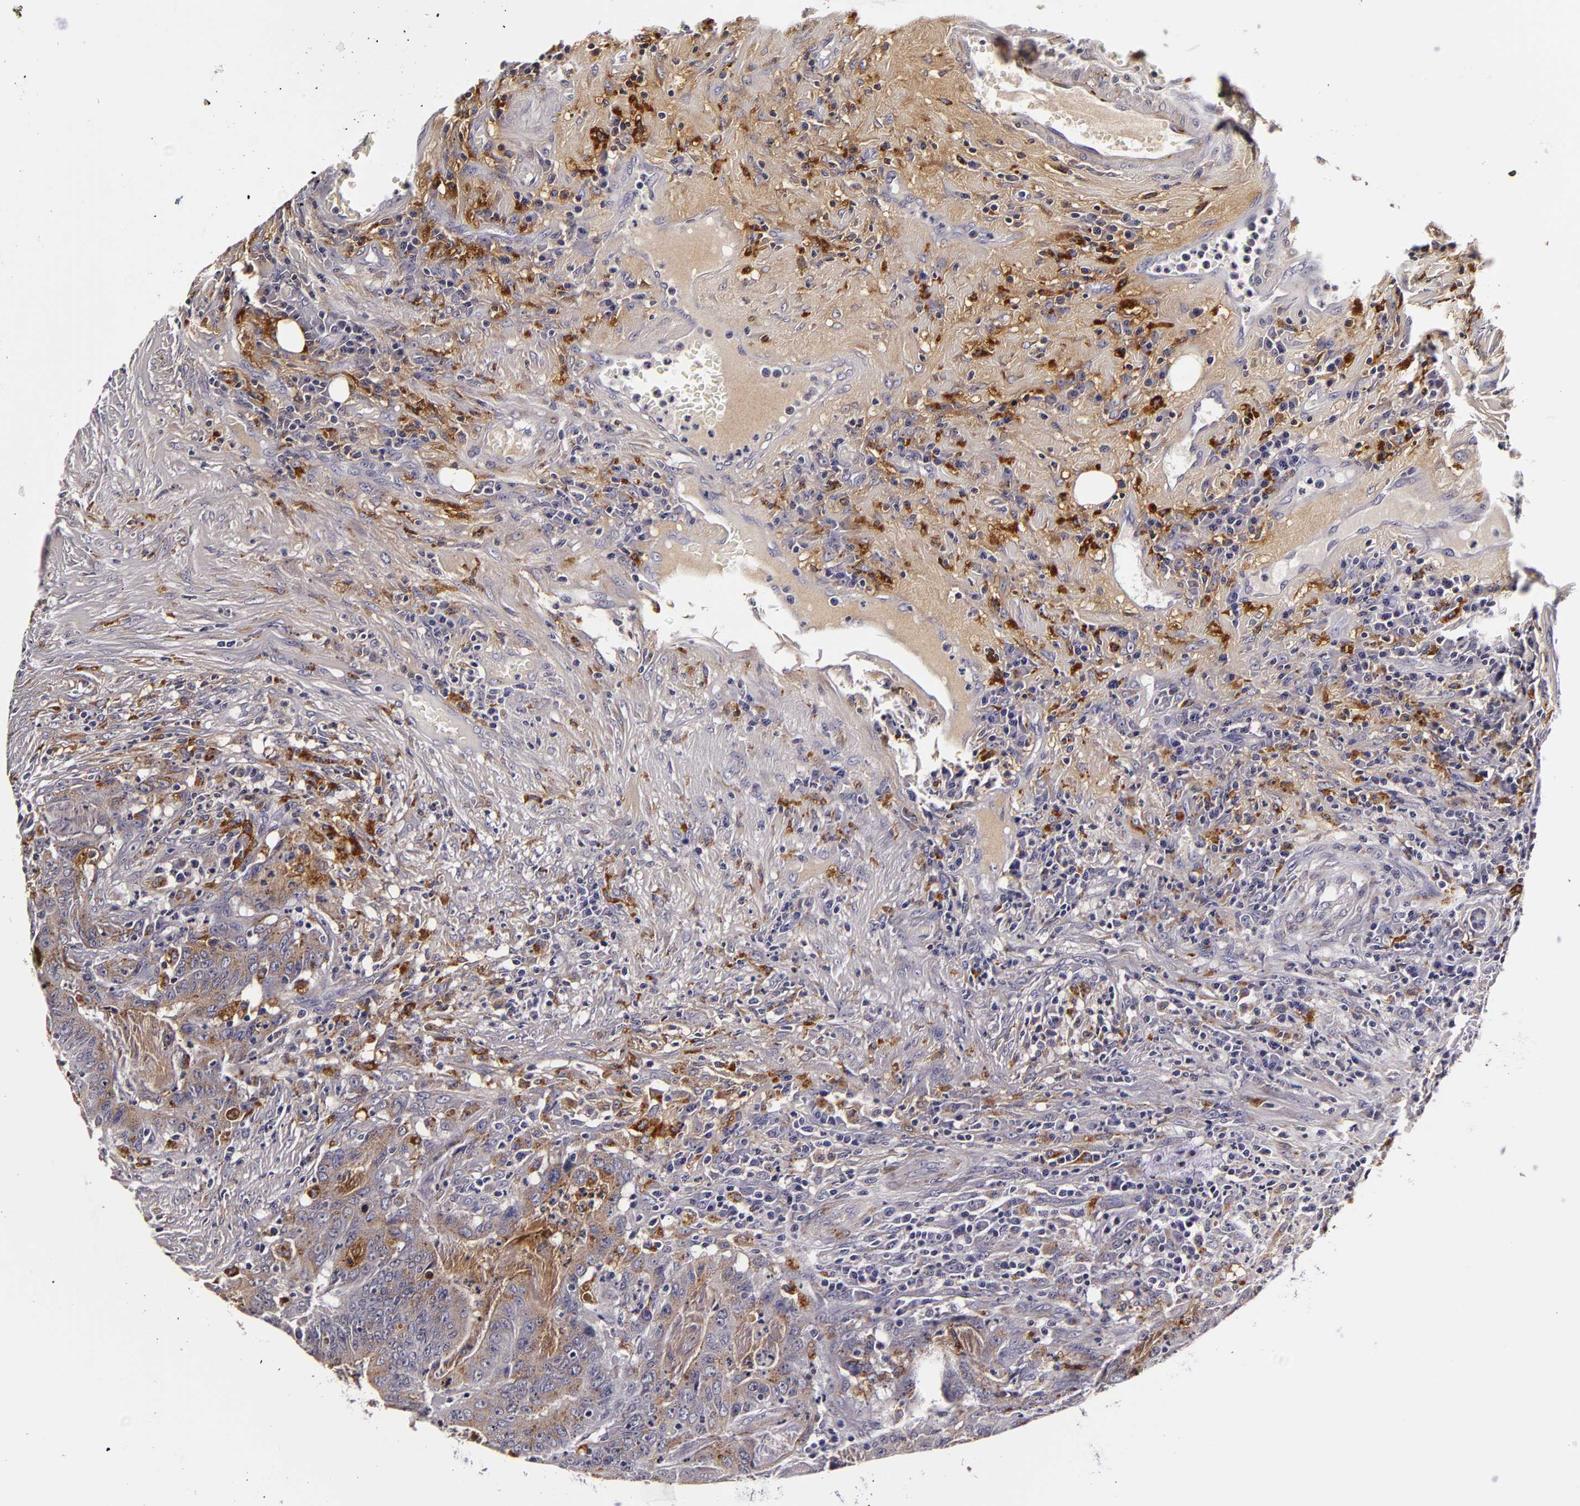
{"staining": {"intensity": "moderate", "quantity": "<25%", "location": "cytoplasmic/membranous"}, "tissue": "colorectal cancer", "cell_type": "Tumor cells", "image_type": "cancer", "snomed": [{"axis": "morphology", "description": "Adenocarcinoma, NOS"}, {"axis": "topography", "description": "Colon"}], "caption": "Colorectal adenocarcinoma was stained to show a protein in brown. There is low levels of moderate cytoplasmic/membranous positivity in approximately <25% of tumor cells.", "gene": "LGALS3BP", "patient": {"sex": "male", "age": 54}}